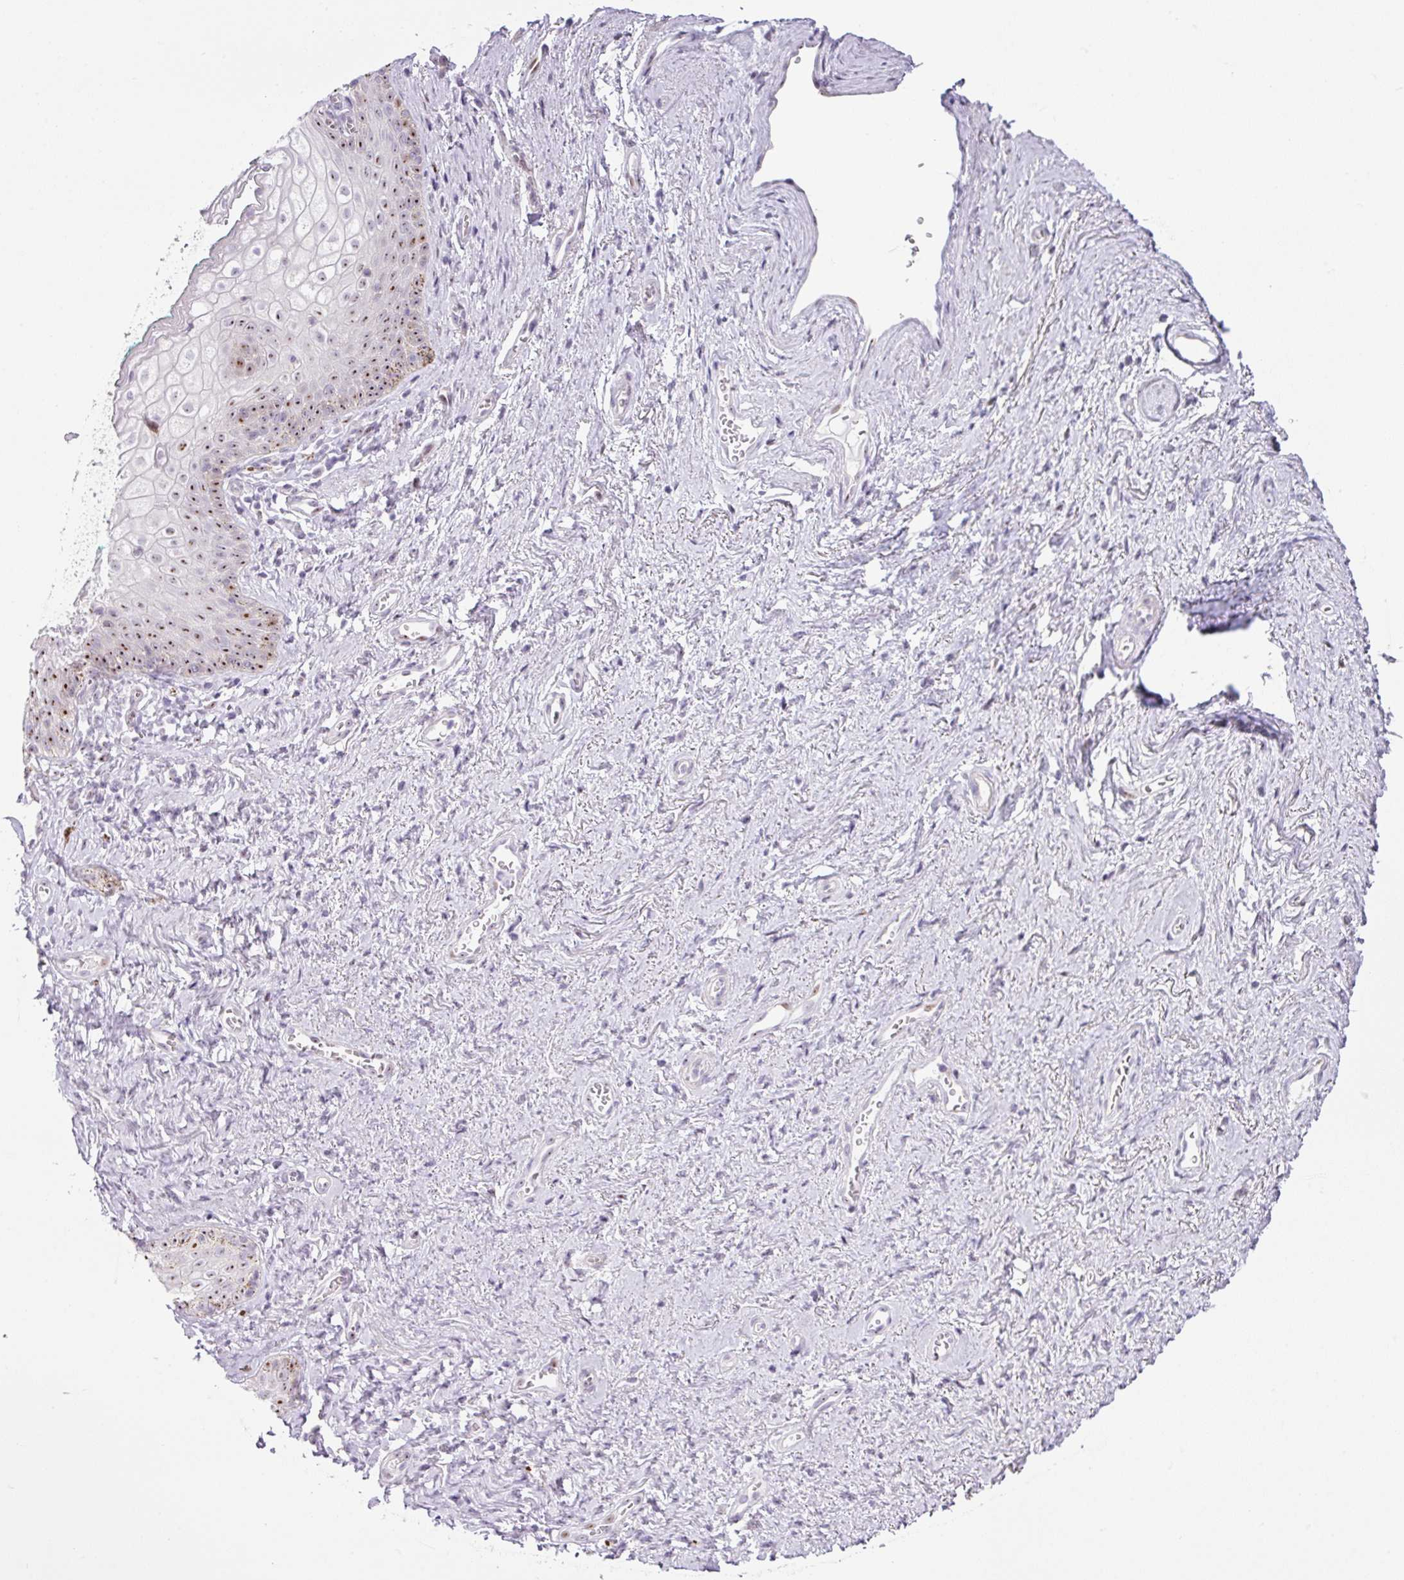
{"staining": {"intensity": "moderate", "quantity": "25%-75%", "location": "nuclear"}, "tissue": "vagina", "cell_type": "Squamous epithelial cells", "image_type": "normal", "snomed": [{"axis": "morphology", "description": "Normal tissue, NOS"}, {"axis": "topography", "description": "Vulva"}, {"axis": "topography", "description": "Vagina"}, {"axis": "topography", "description": "Peripheral nerve tissue"}], "caption": "This micrograph demonstrates benign vagina stained with immunohistochemistry (IHC) to label a protein in brown. The nuclear of squamous epithelial cells show moderate positivity for the protein. Nuclei are counter-stained blue.", "gene": "NDUFB2", "patient": {"sex": "female", "age": 66}}